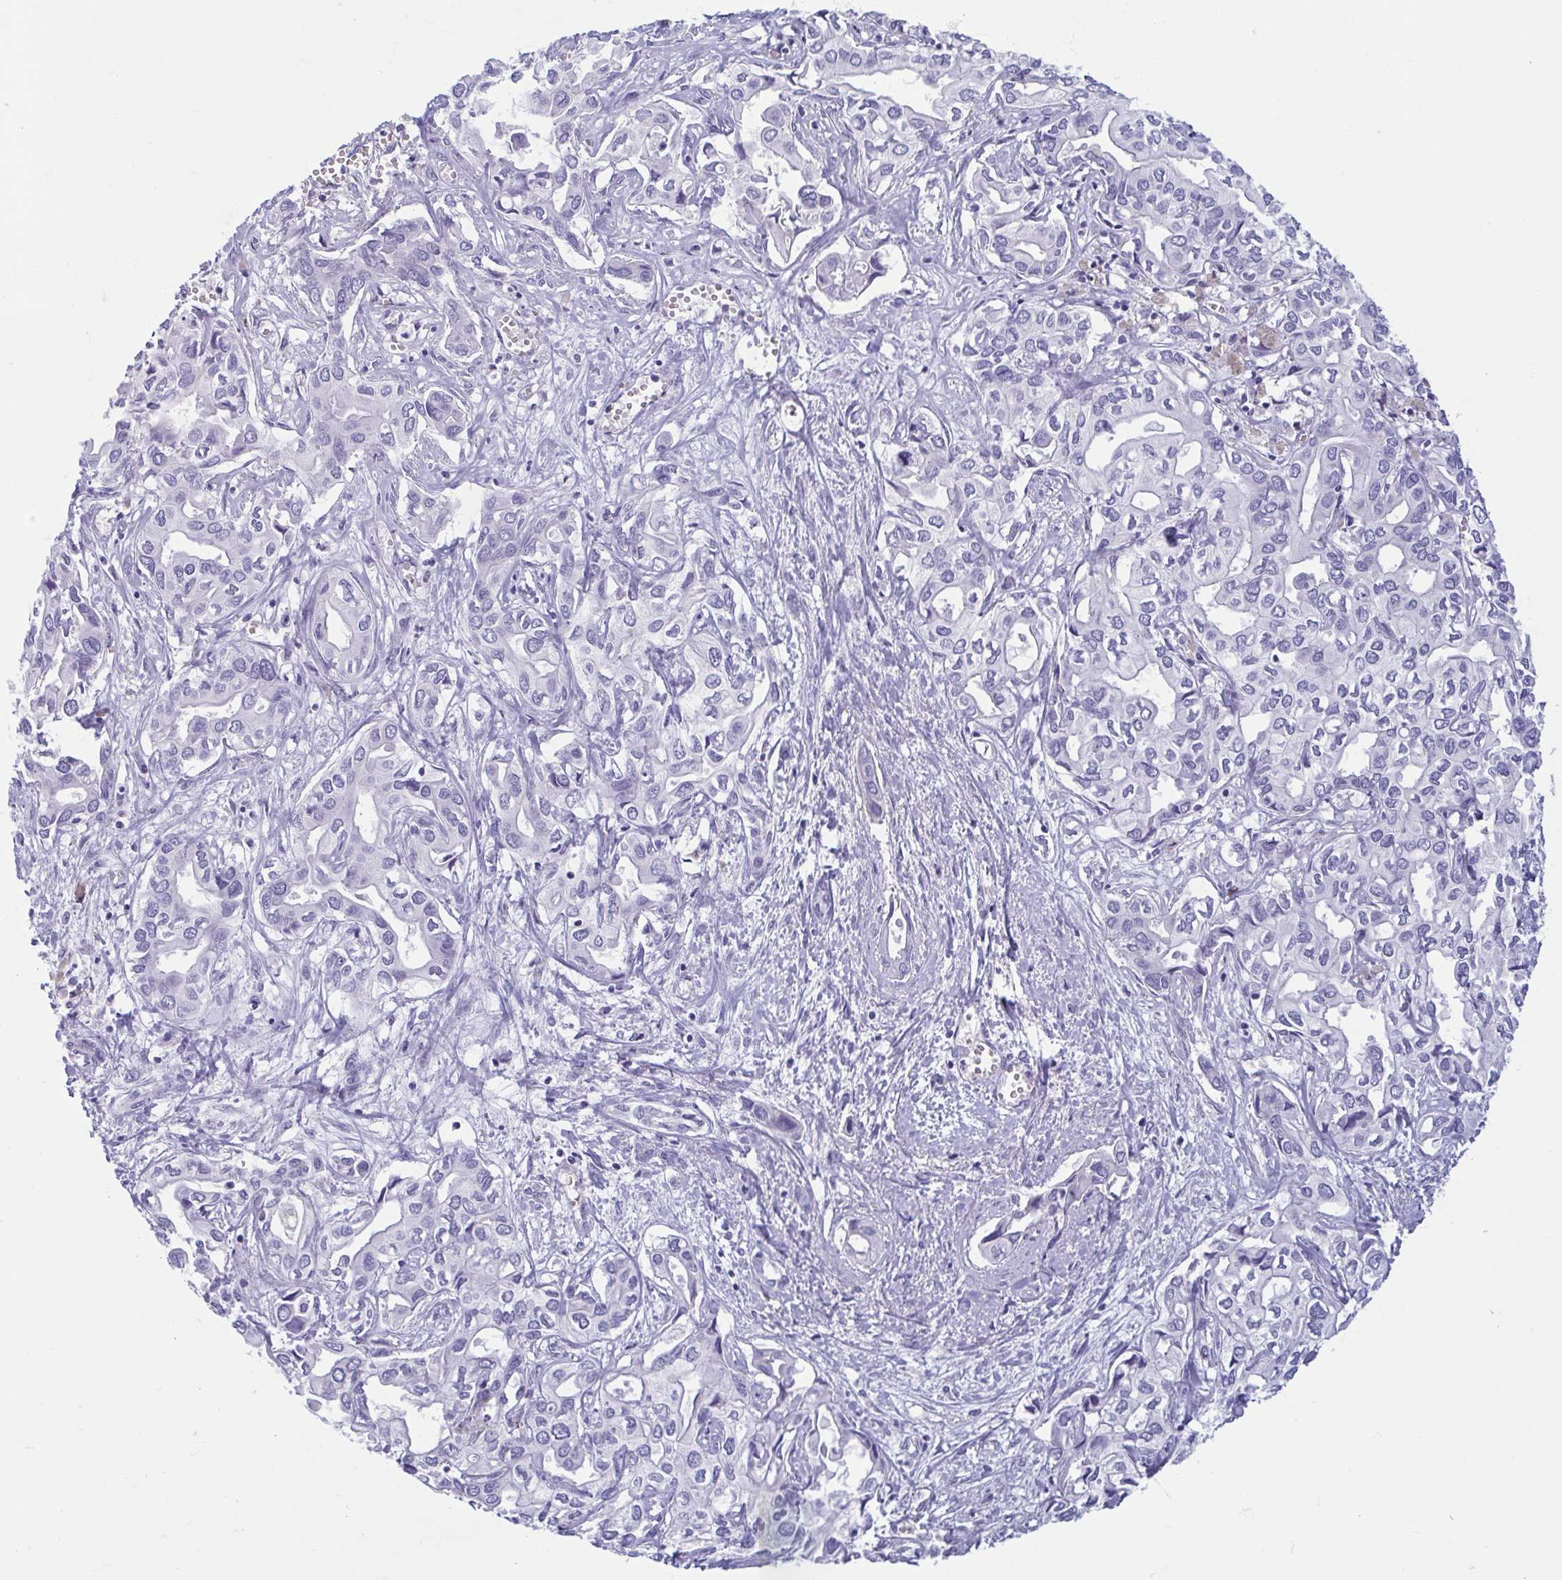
{"staining": {"intensity": "negative", "quantity": "none", "location": "none"}, "tissue": "liver cancer", "cell_type": "Tumor cells", "image_type": "cancer", "snomed": [{"axis": "morphology", "description": "Cholangiocarcinoma"}, {"axis": "topography", "description": "Liver"}], "caption": "Liver cancer (cholangiocarcinoma) was stained to show a protein in brown. There is no significant expression in tumor cells.", "gene": "MORC4", "patient": {"sex": "female", "age": 64}}